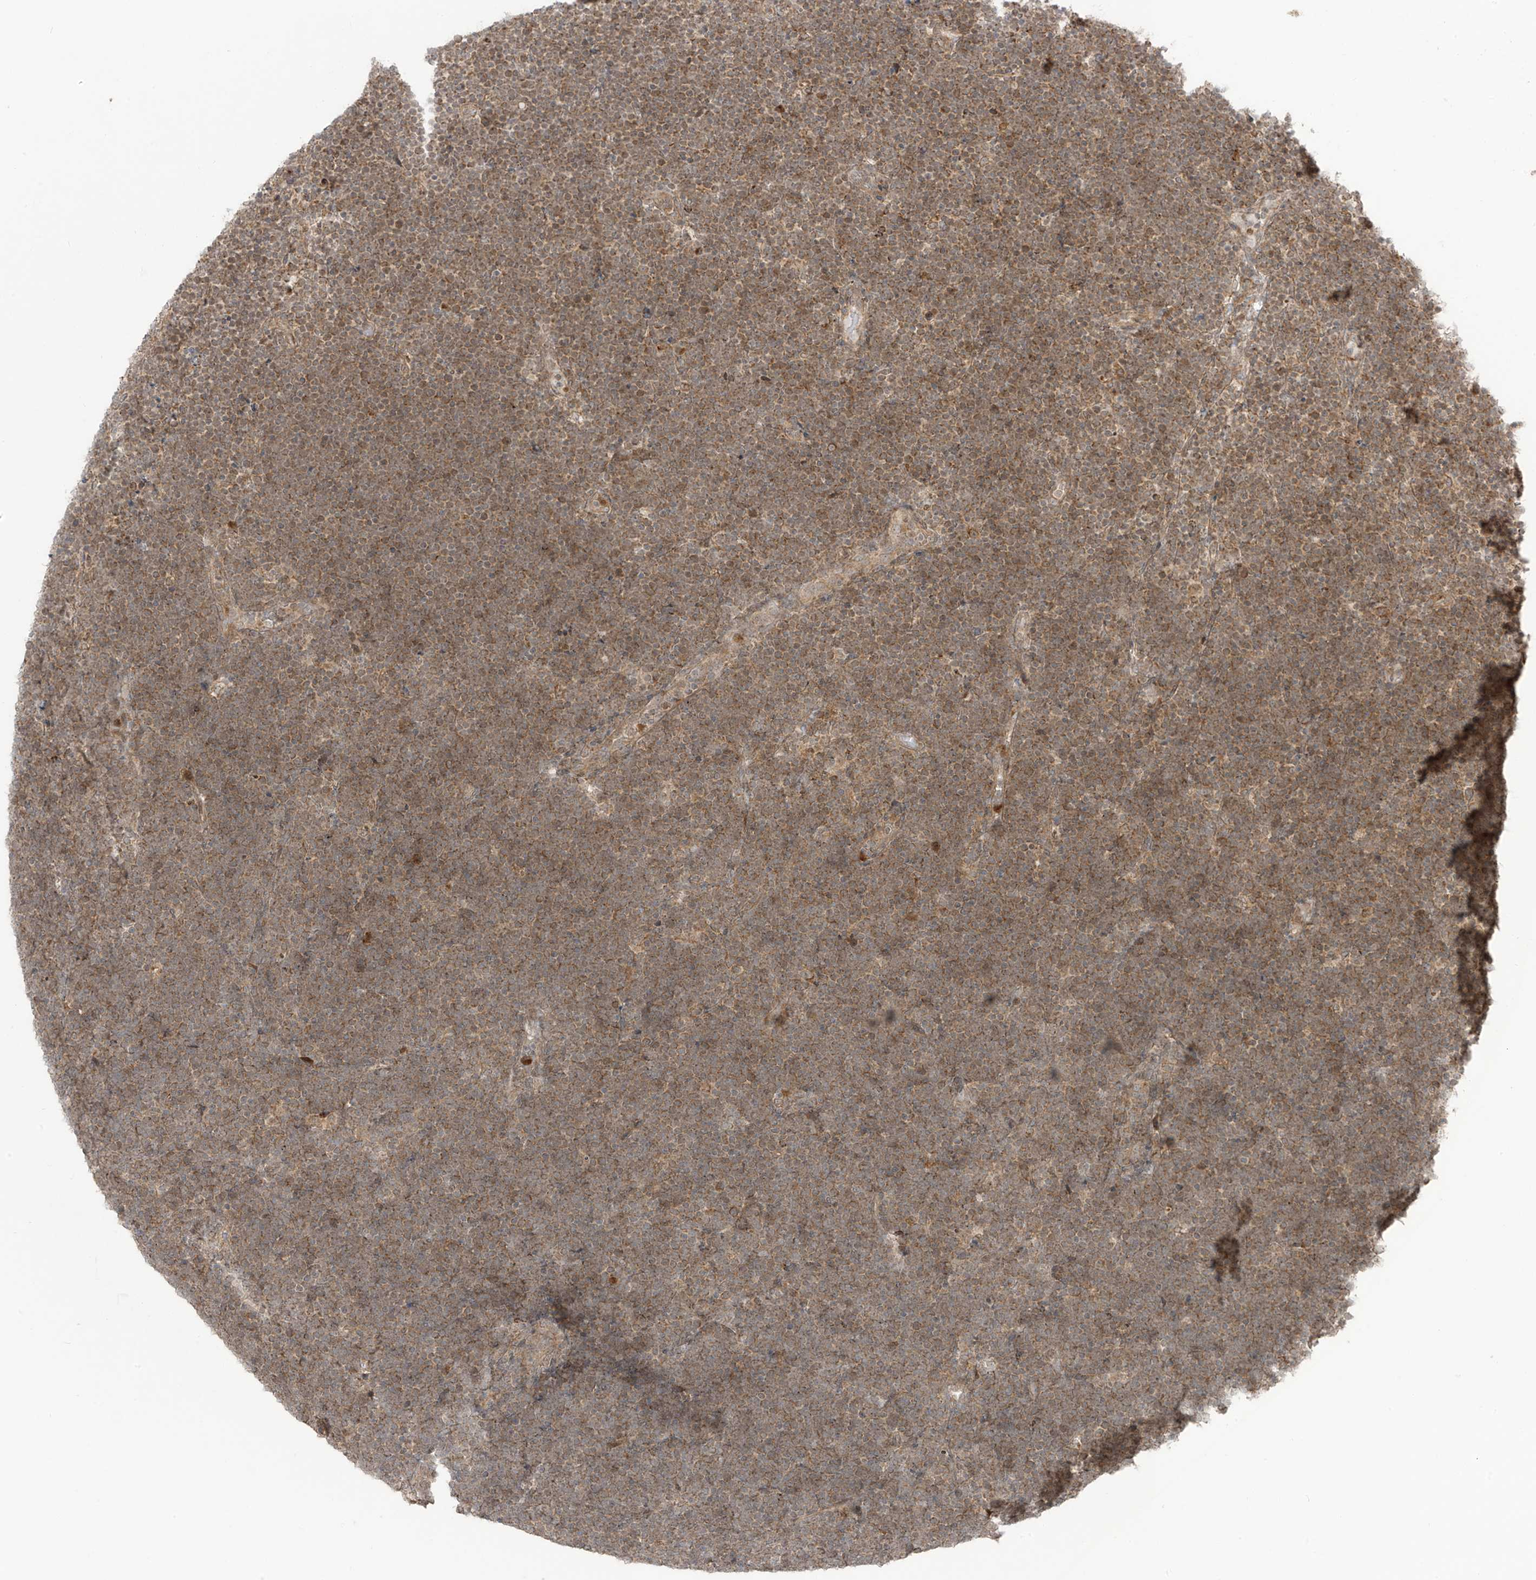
{"staining": {"intensity": "moderate", "quantity": ">75%", "location": "cytoplasmic/membranous"}, "tissue": "lymphoma", "cell_type": "Tumor cells", "image_type": "cancer", "snomed": [{"axis": "morphology", "description": "Malignant lymphoma, non-Hodgkin's type, High grade"}, {"axis": "topography", "description": "Lymph node"}], "caption": "Malignant lymphoma, non-Hodgkin's type (high-grade) stained for a protein (brown) exhibits moderate cytoplasmic/membranous positive expression in about >75% of tumor cells.", "gene": "PDE11A", "patient": {"sex": "male", "age": 13}}